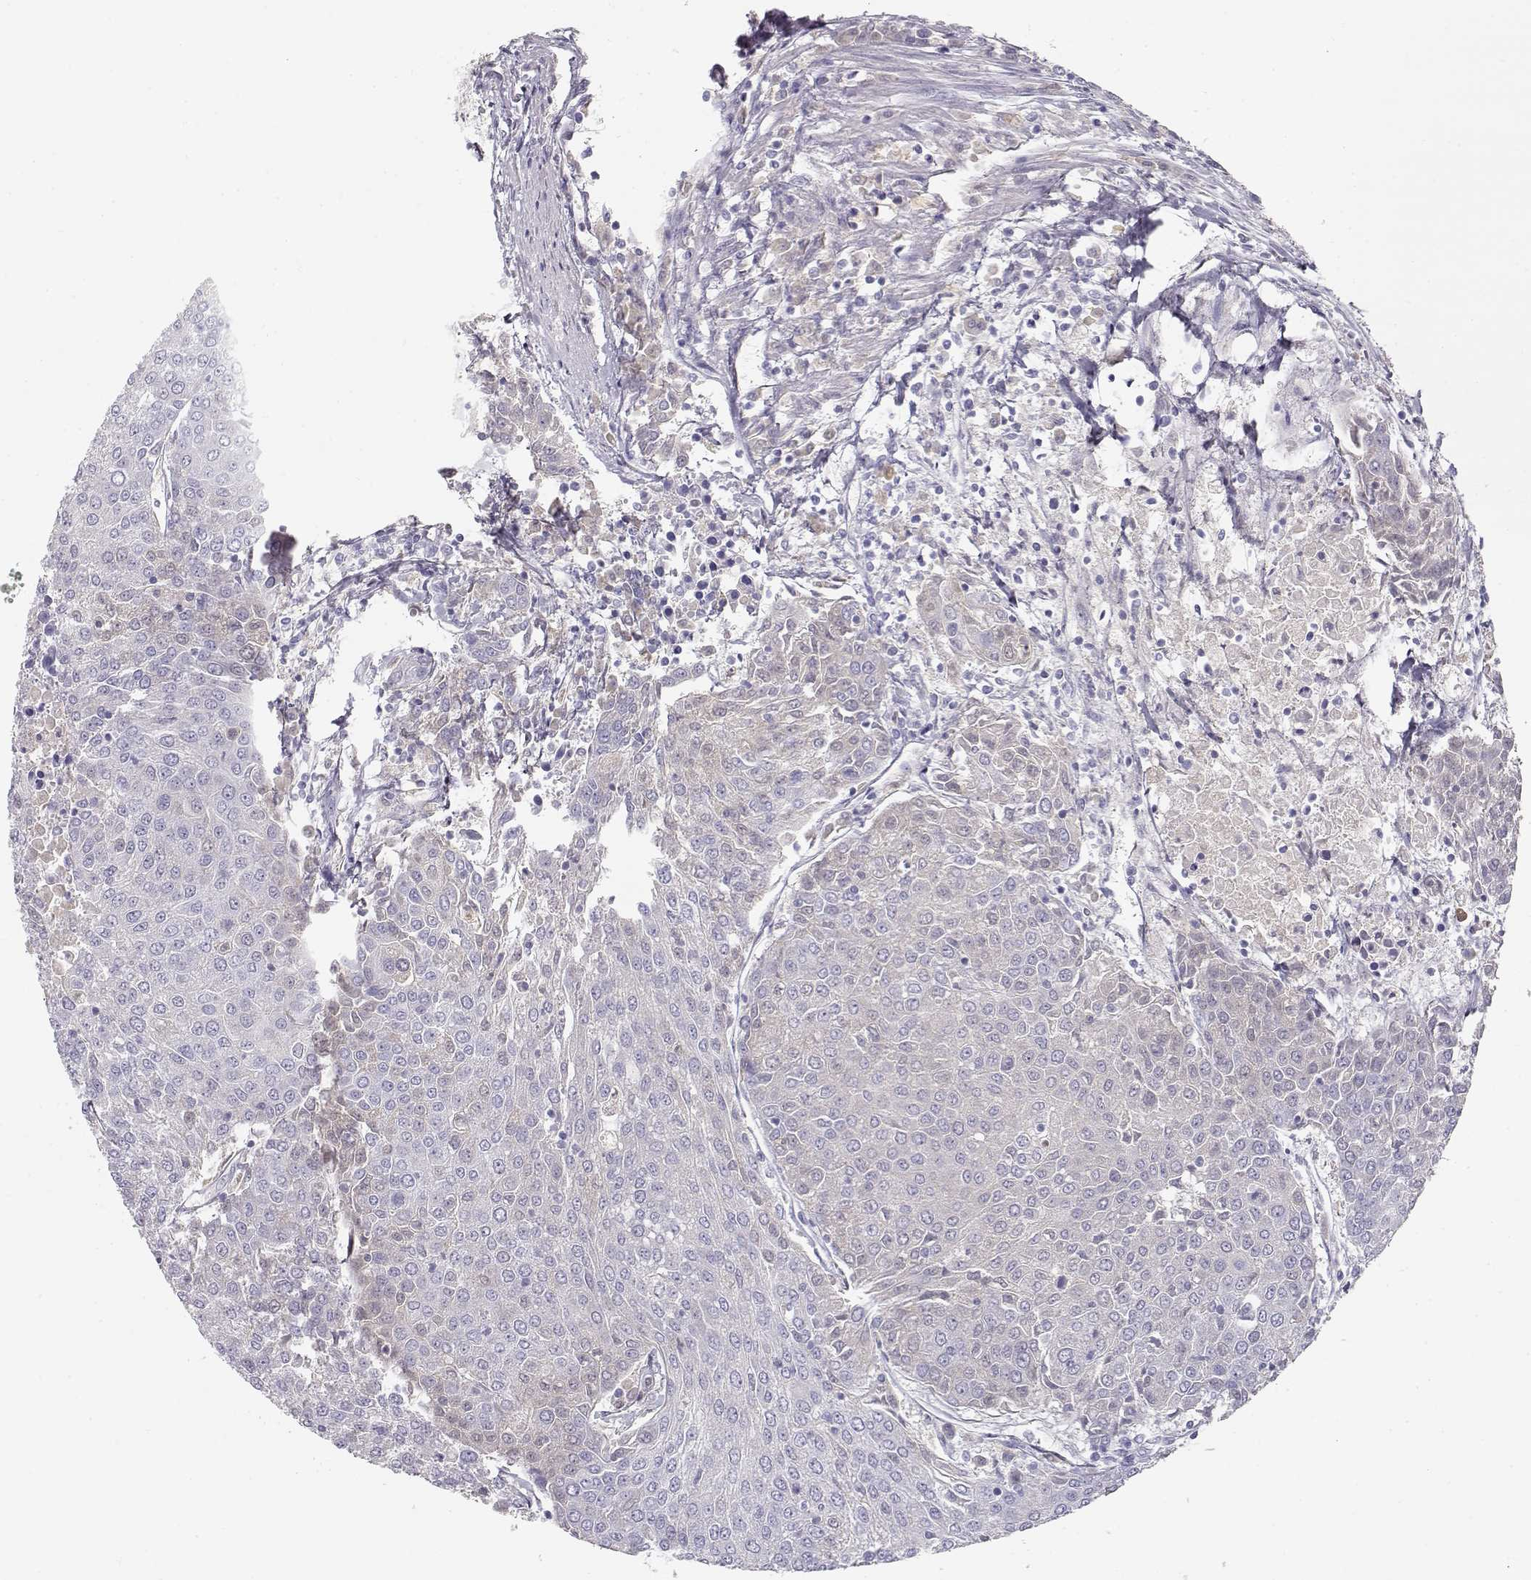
{"staining": {"intensity": "negative", "quantity": "none", "location": "none"}, "tissue": "urothelial cancer", "cell_type": "Tumor cells", "image_type": "cancer", "snomed": [{"axis": "morphology", "description": "Urothelial carcinoma, High grade"}, {"axis": "topography", "description": "Urinary bladder"}], "caption": "A high-resolution micrograph shows IHC staining of urothelial cancer, which displays no significant staining in tumor cells. The staining is performed using DAB (3,3'-diaminobenzidine) brown chromogen with nuclei counter-stained in using hematoxylin.", "gene": "SLCO6A1", "patient": {"sex": "female", "age": 85}}